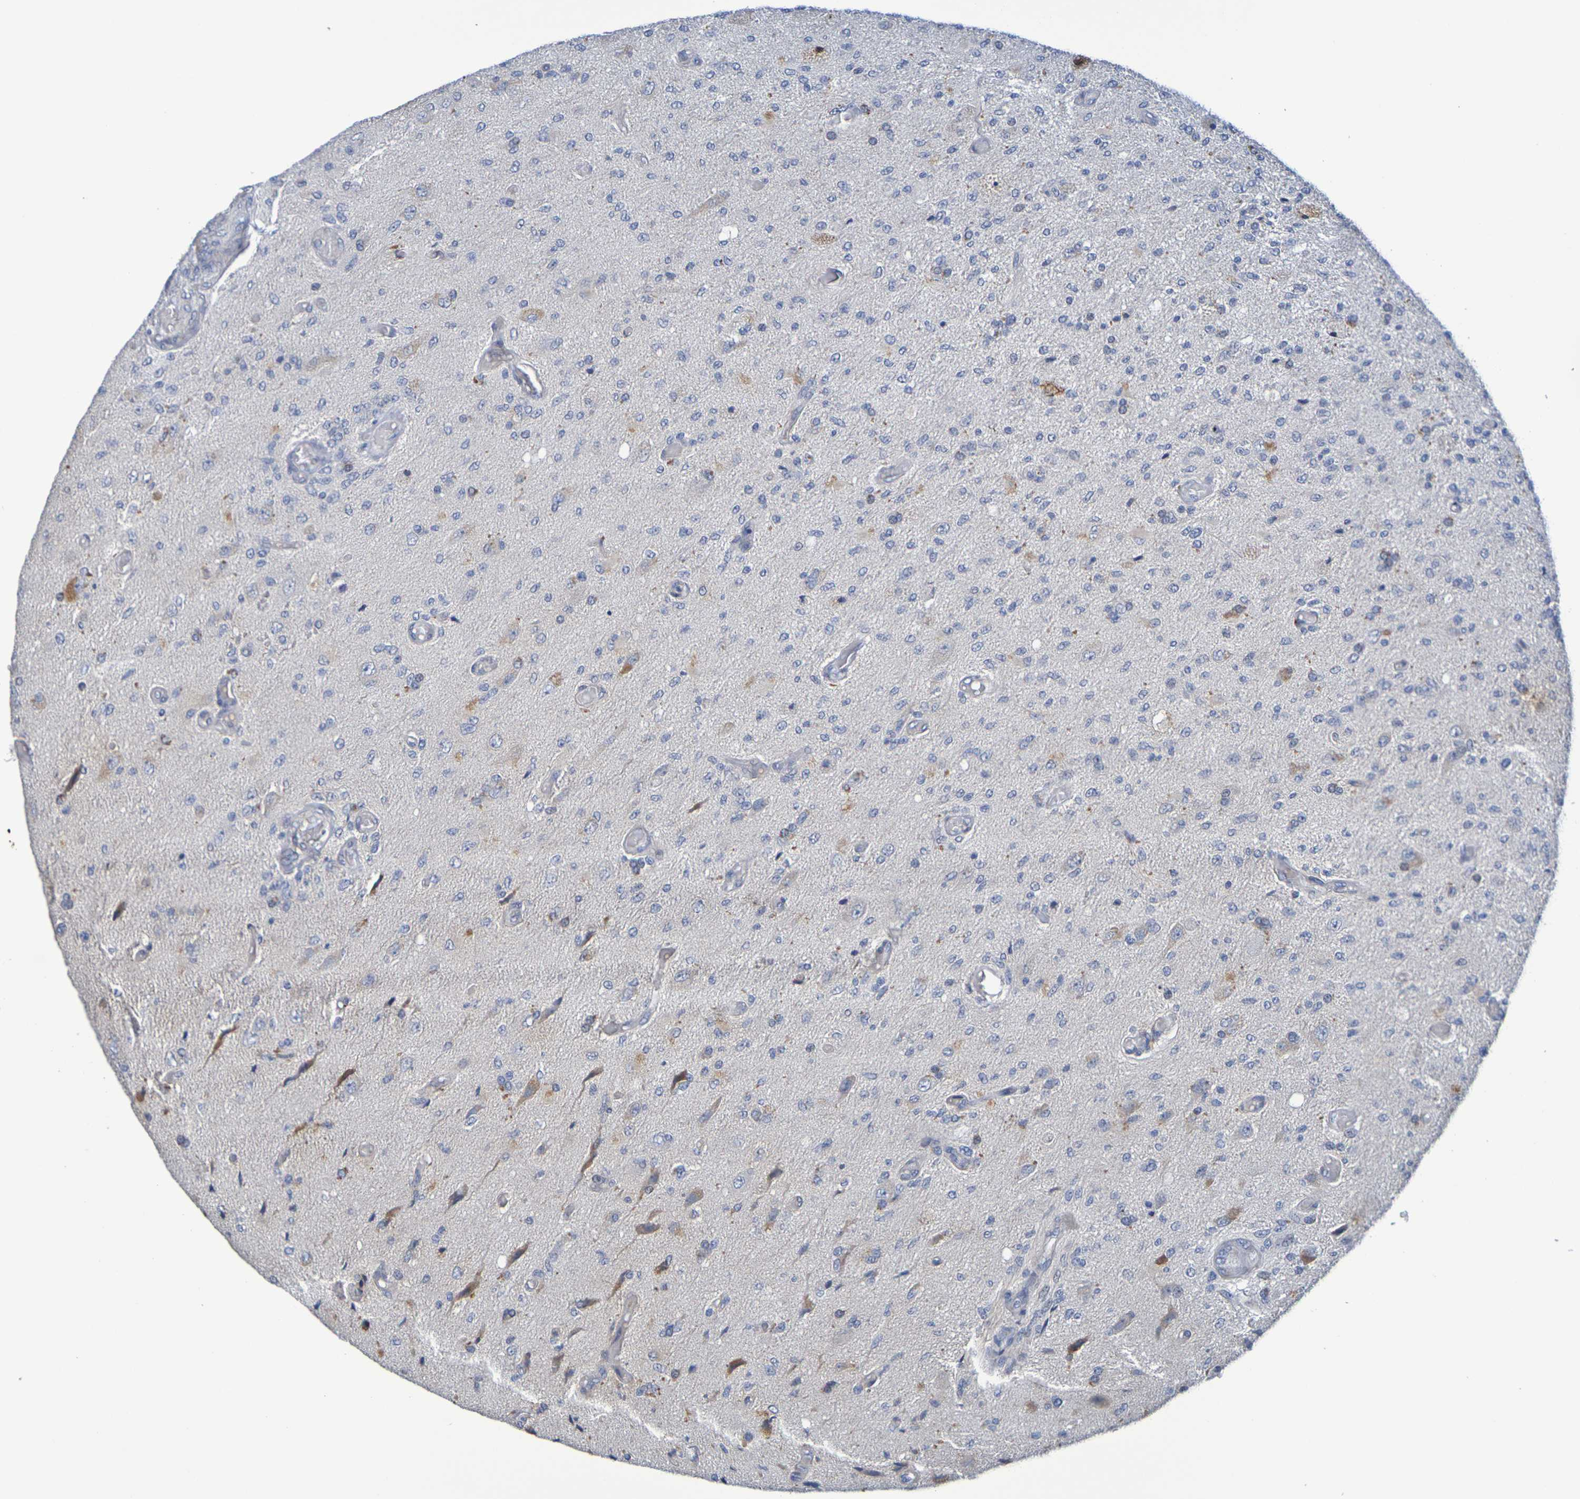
{"staining": {"intensity": "moderate", "quantity": "25%-75%", "location": "cytoplasmic/membranous"}, "tissue": "glioma", "cell_type": "Tumor cells", "image_type": "cancer", "snomed": [{"axis": "morphology", "description": "Normal tissue, NOS"}, {"axis": "morphology", "description": "Glioma, malignant, High grade"}, {"axis": "topography", "description": "Cerebral cortex"}], "caption": "Protein analysis of malignant glioma (high-grade) tissue reveals moderate cytoplasmic/membranous expression in approximately 25%-75% of tumor cells. Nuclei are stained in blue.", "gene": "SDC4", "patient": {"sex": "male", "age": 77}}